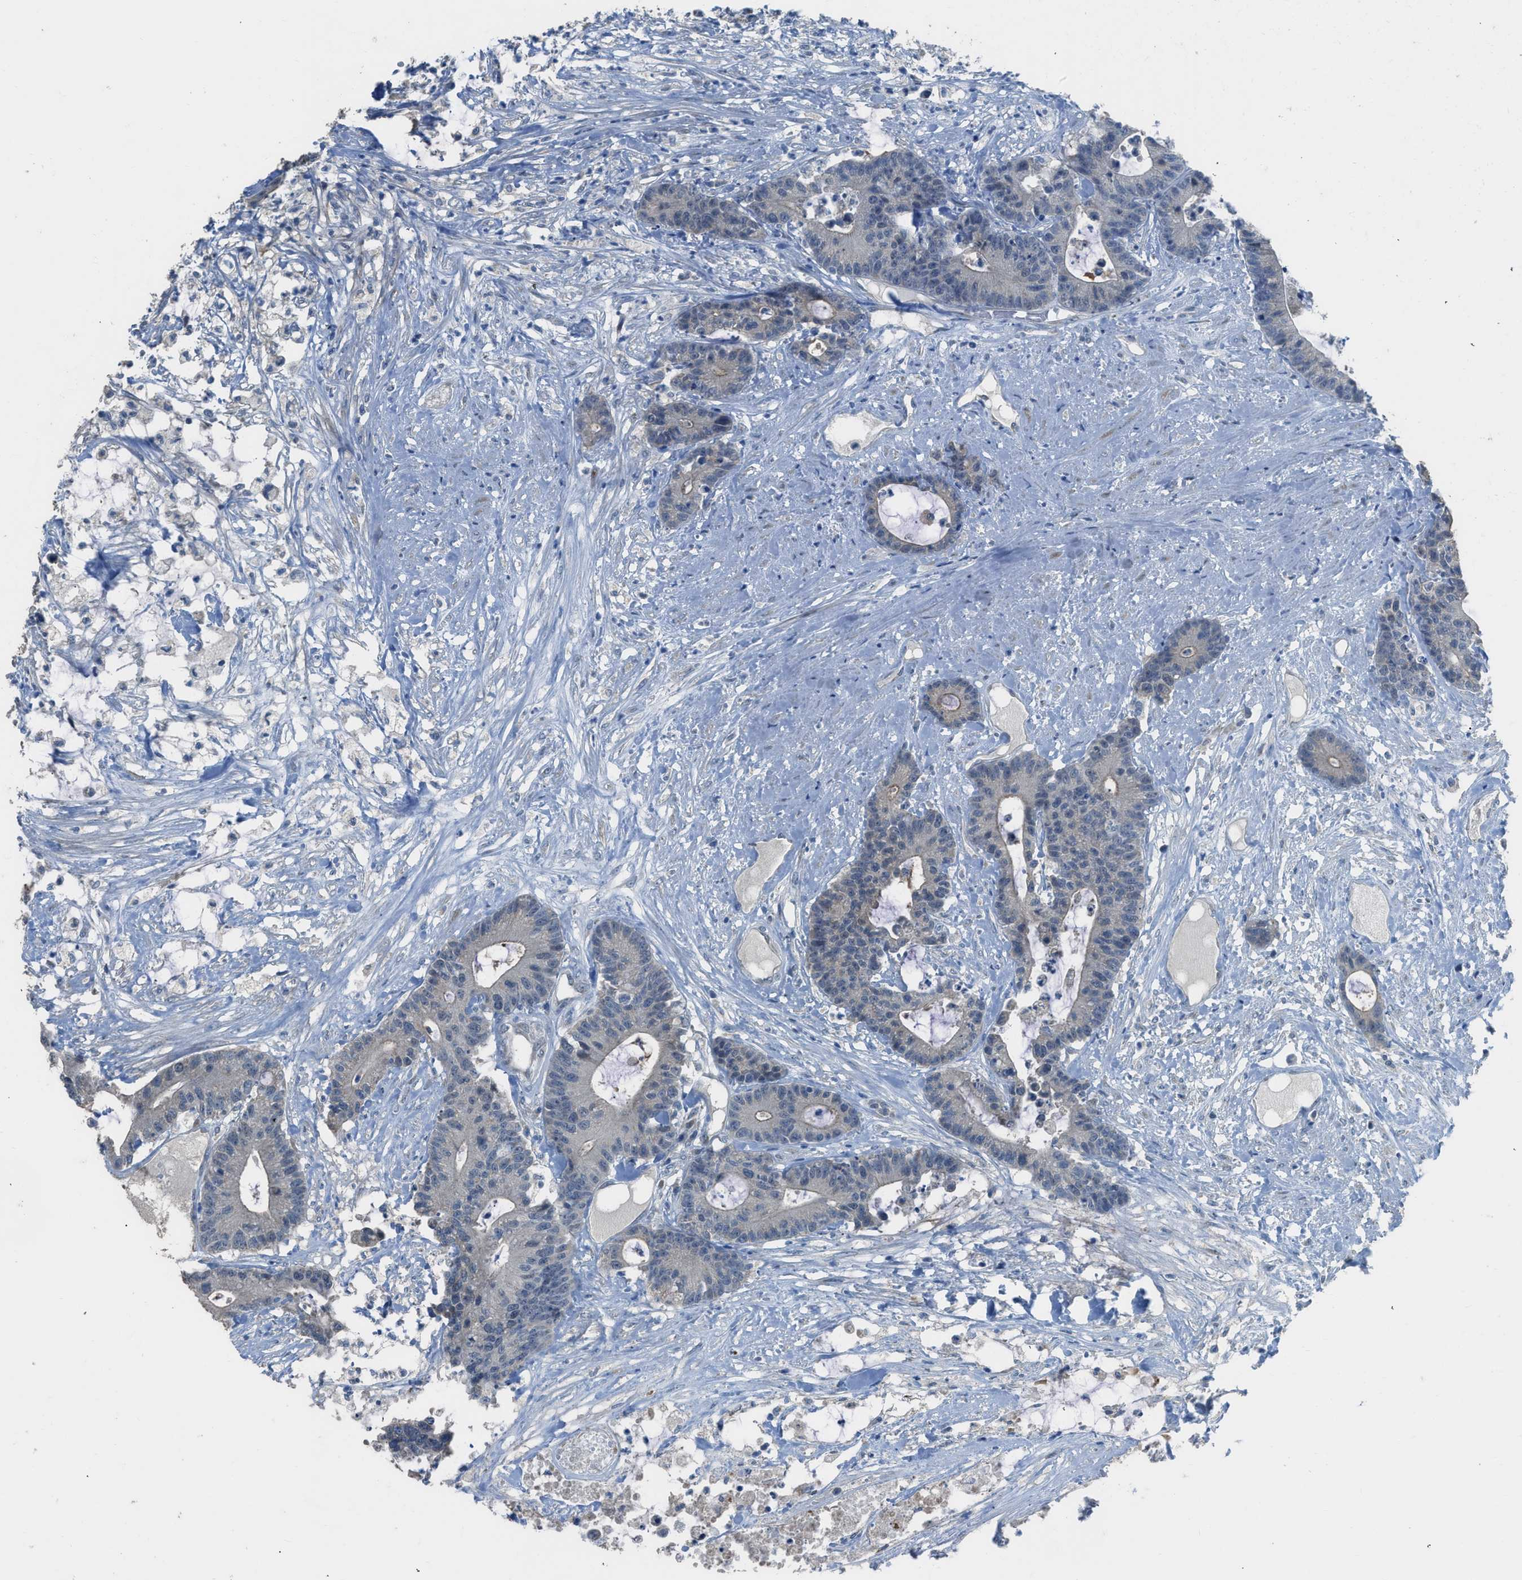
{"staining": {"intensity": "negative", "quantity": "none", "location": "none"}, "tissue": "colorectal cancer", "cell_type": "Tumor cells", "image_type": "cancer", "snomed": [{"axis": "morphology", "description": "Adenocarcinoma, NOS"}, {"axis": "topography", "description": "Colon"}], "caption": "Photomicrograph shows no significant protein positivity in tumor cells of colorectal cancer (adenocarcinoma).", "gene": "TIMD4", "patient": {"sex": "female", "age": 84}}